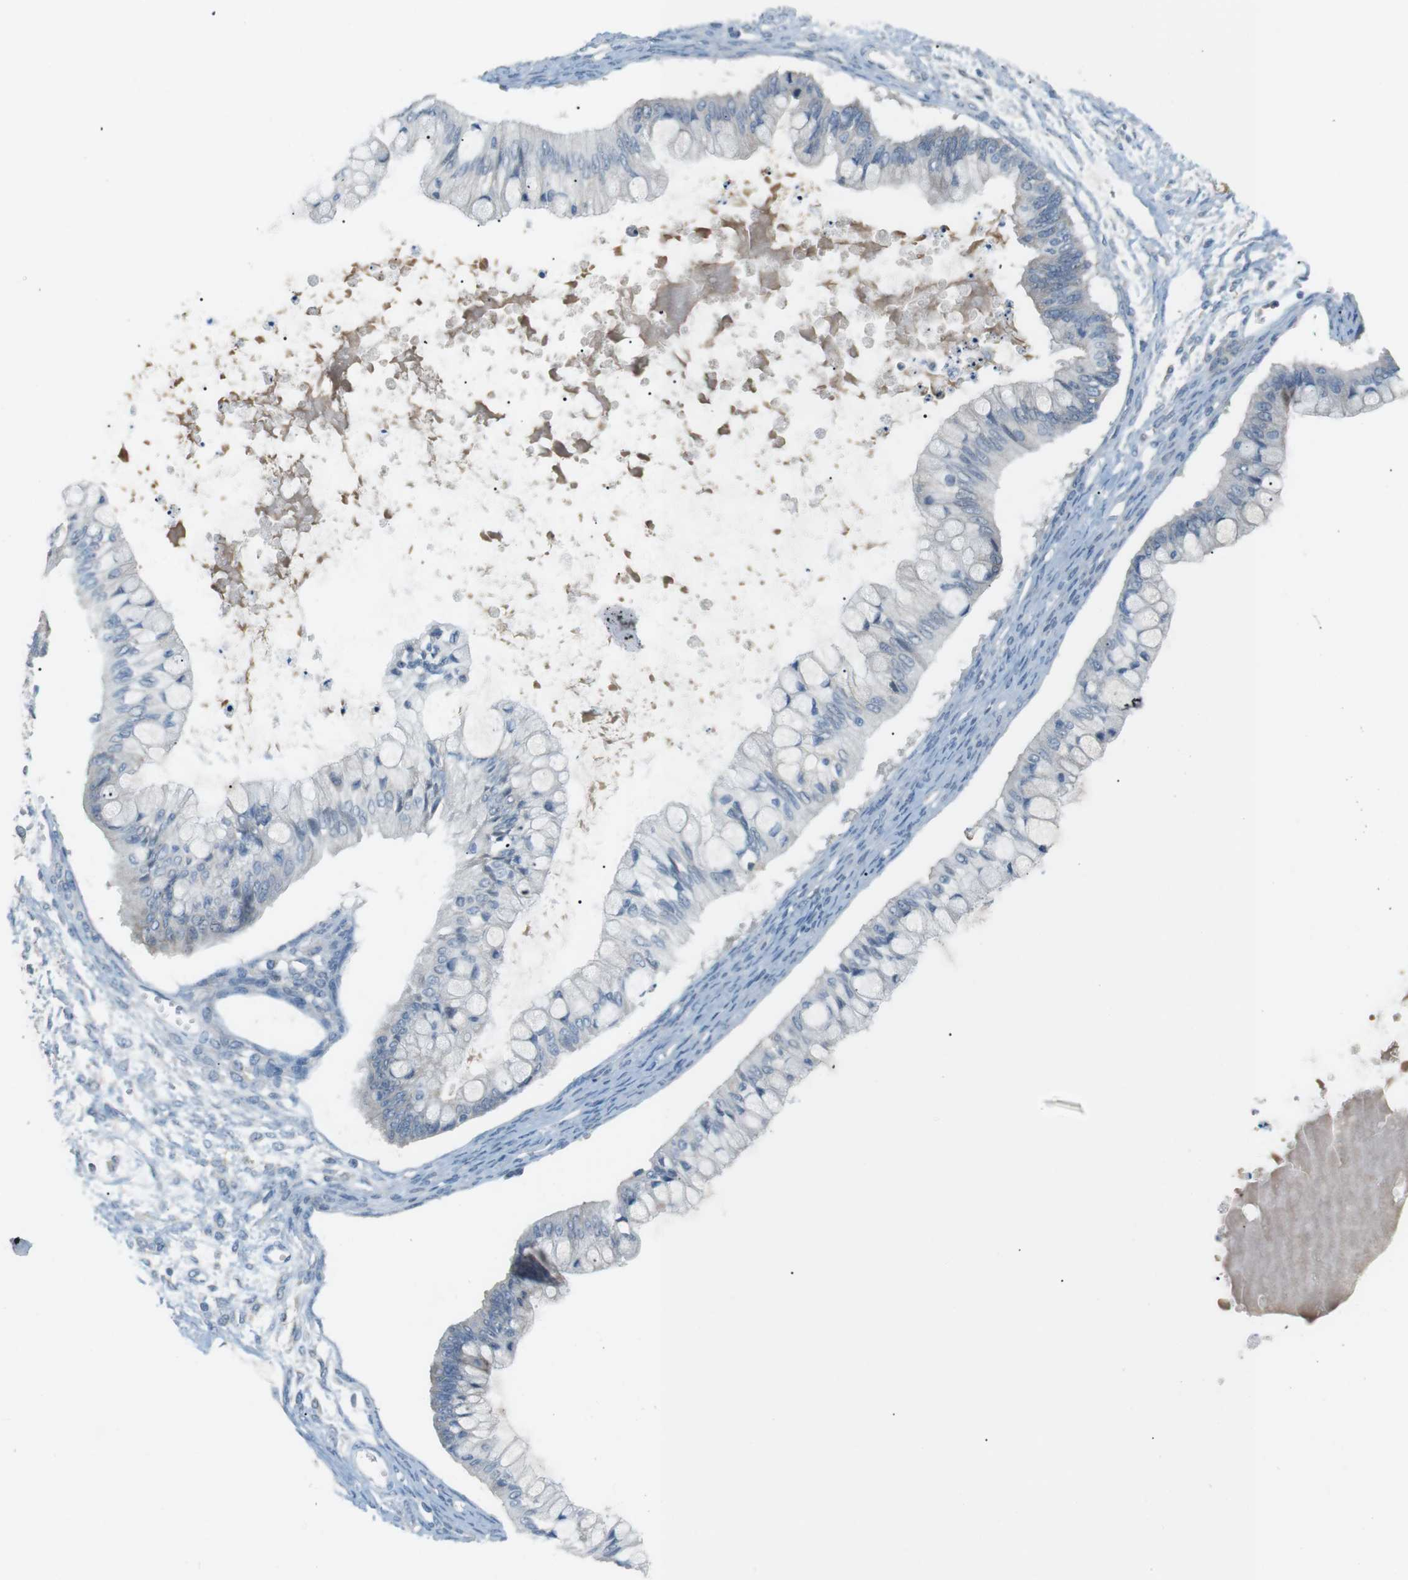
{"staining": {"intensity": "negative", "quantity": "none", "location": "none"}, "tissue": "ovarian cancer", "cell_type": "Tumor cells", "image_type": "cancer", "snomed": [{"axis": "morphology", "description": "Cystadenocarcinoma, mucinous, NOS"}, {"axis": "topography", "description": "Ovary"}], "caption": "High power microscopy histopathology image of an immunohistochemistry histopathology image of ovarian cancer, revealing no significant staining in tumor cells.", "gene": "RTN3", "patient": {"sex": "female", "age": 57}}